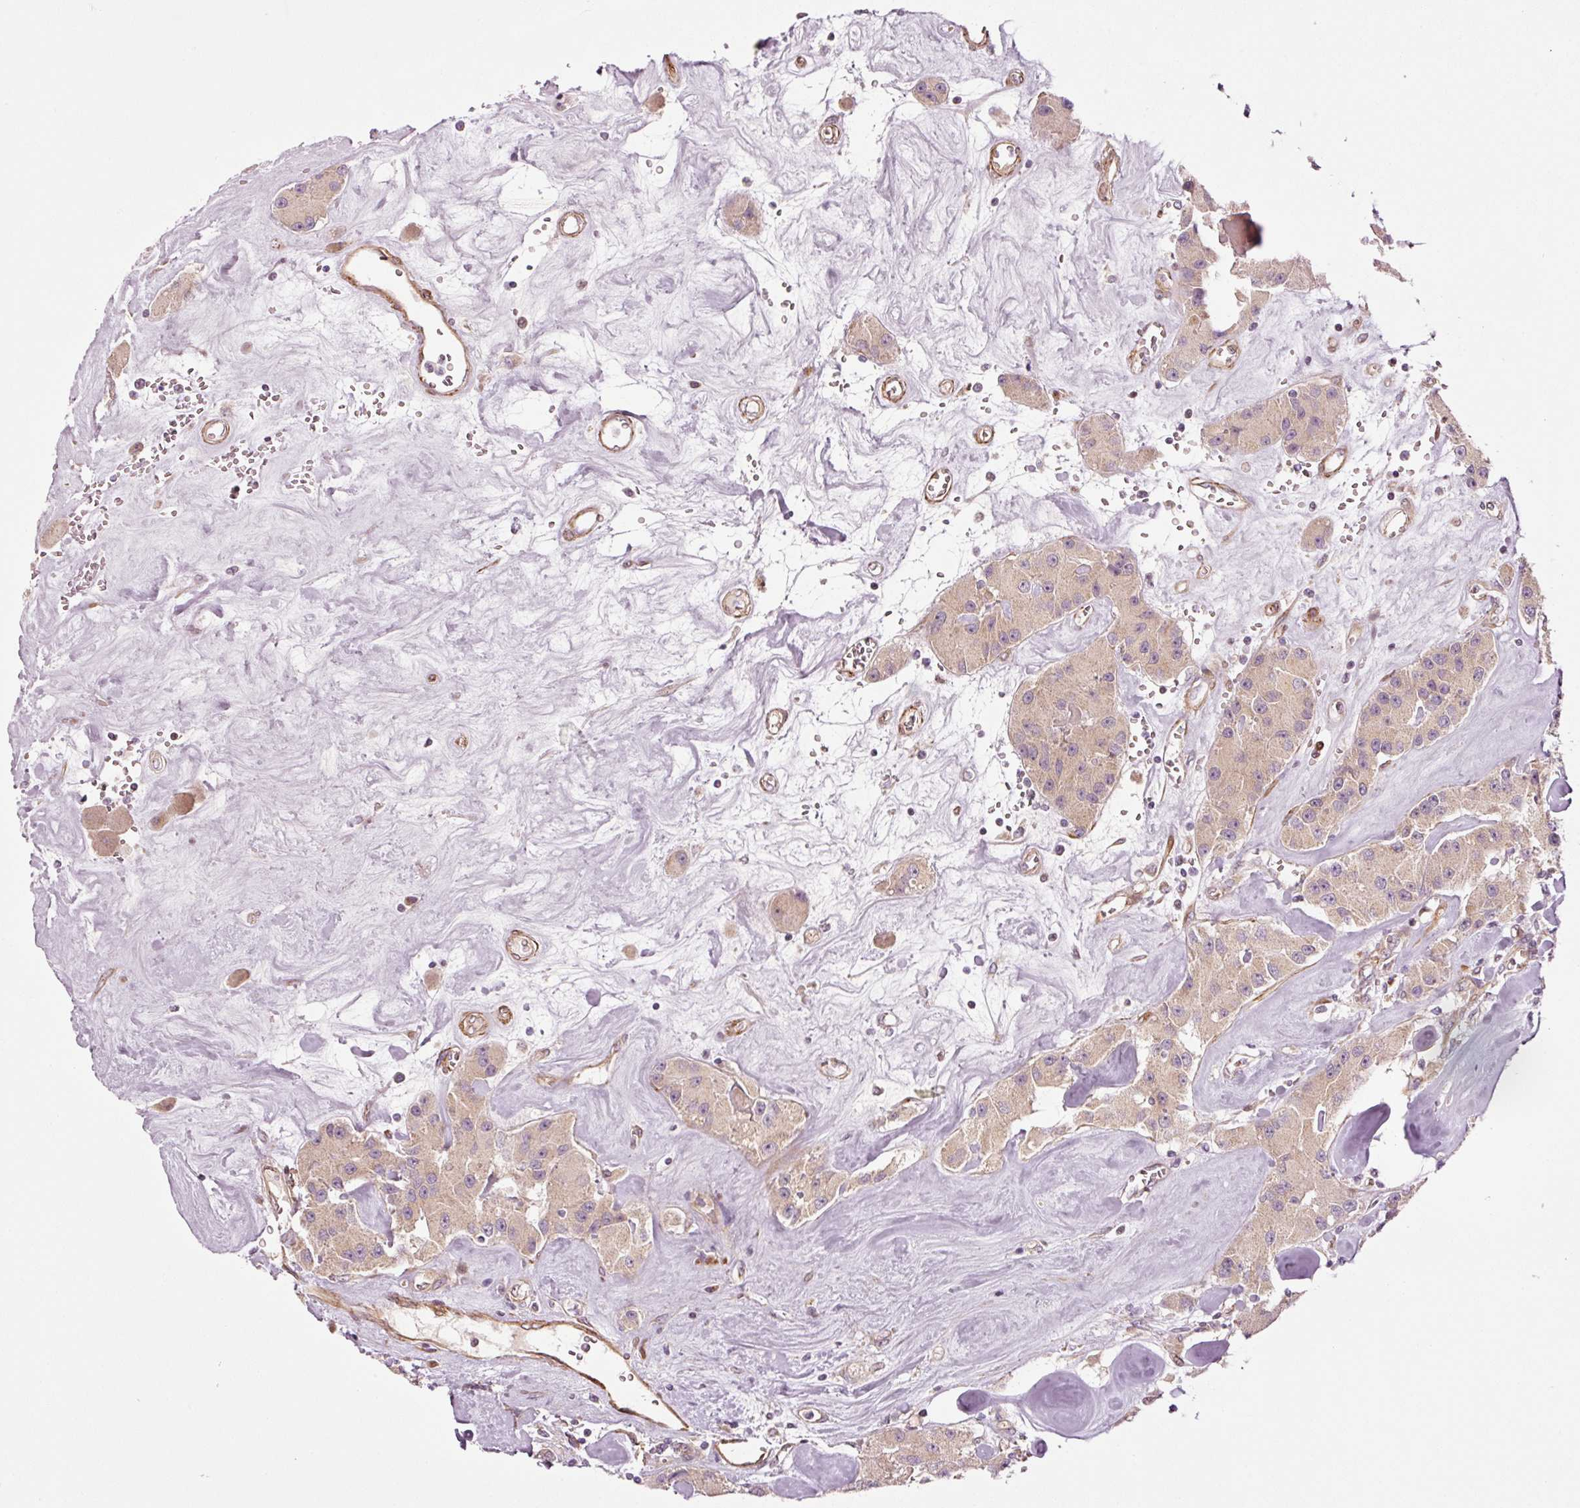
{"staining": {"intensity": "moderate", "quantity": ">75%", "location": "cytoplasmic/membranous"}, "tissue": "carcinoid", "cell_type": "Tumor cells", "image_type": "cancer", "snomed": [{"axis": "morphology", "description": "Carcinoid, malignant, NOS"}, {"axis": "topography", "description": "Pancreas"}], "caption": "Immunohistochemistry (IHC) photomicrograph of carcinoid stained for a protein (brown), which demonstrates medium levels of moderate cytoplasmic/membranous expression in about >75% of tumor cells.", "gene": "PPP1R14B", "patient": {"sex": "male", "age": 41}}